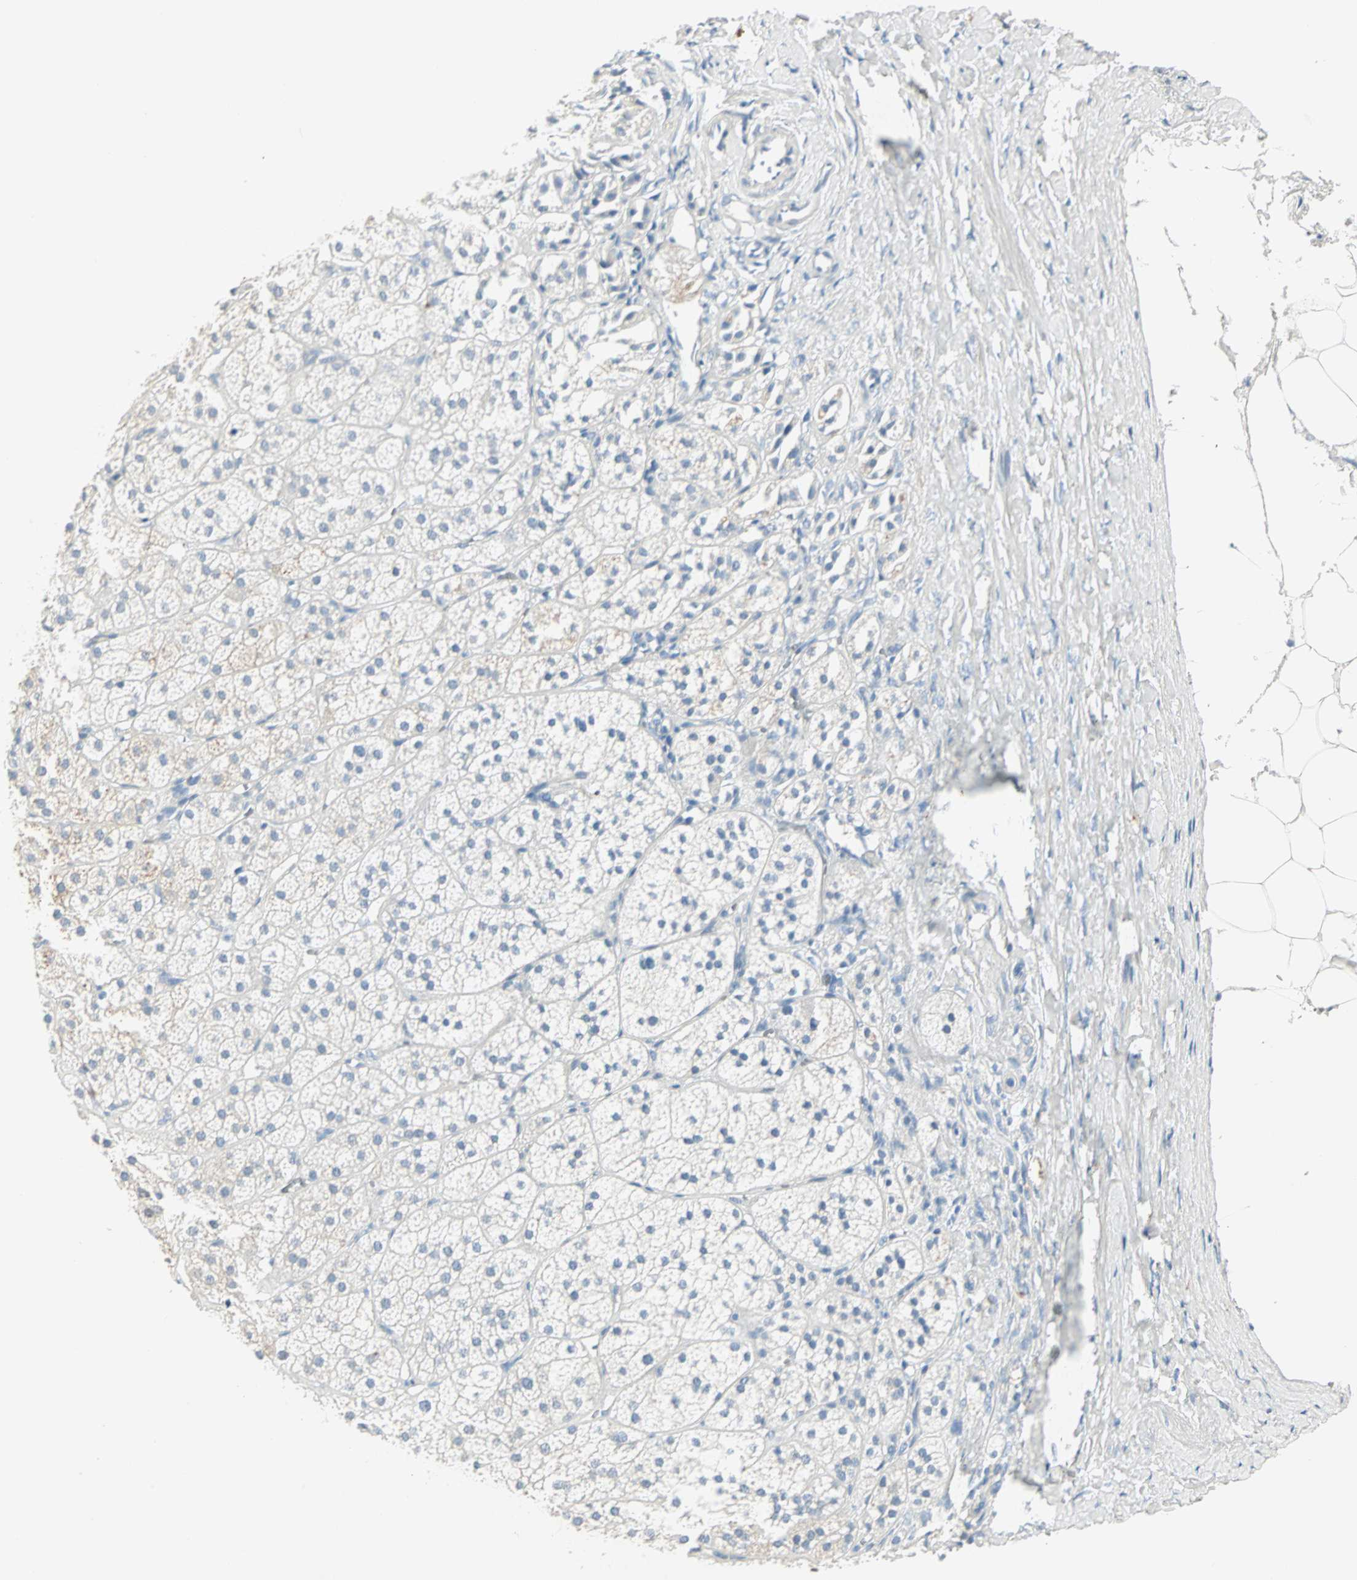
{"staining": {"intensity": "negative", "quantity": "none", "location": "none"}, "tissue": "adrenal gland", "cell_type": "Glandular cells", "image_type": "normal", "snomed": [{"axis": "morphology", "description": "Normal tissue, NOS"}, {"axis": "topography", "description": "Adrenal gland"}], "caption": "Immunohistochemistry micrograph of normal human adrenal gland stained for a protein (brown), which demonstrates no positivity in glandular cells. (DAB (3,3'-diaminobenzidine) immunohistochemistry, high magnification).", "gene": "SULT1C2", "patient": {"sex": "female", "age": 71}}